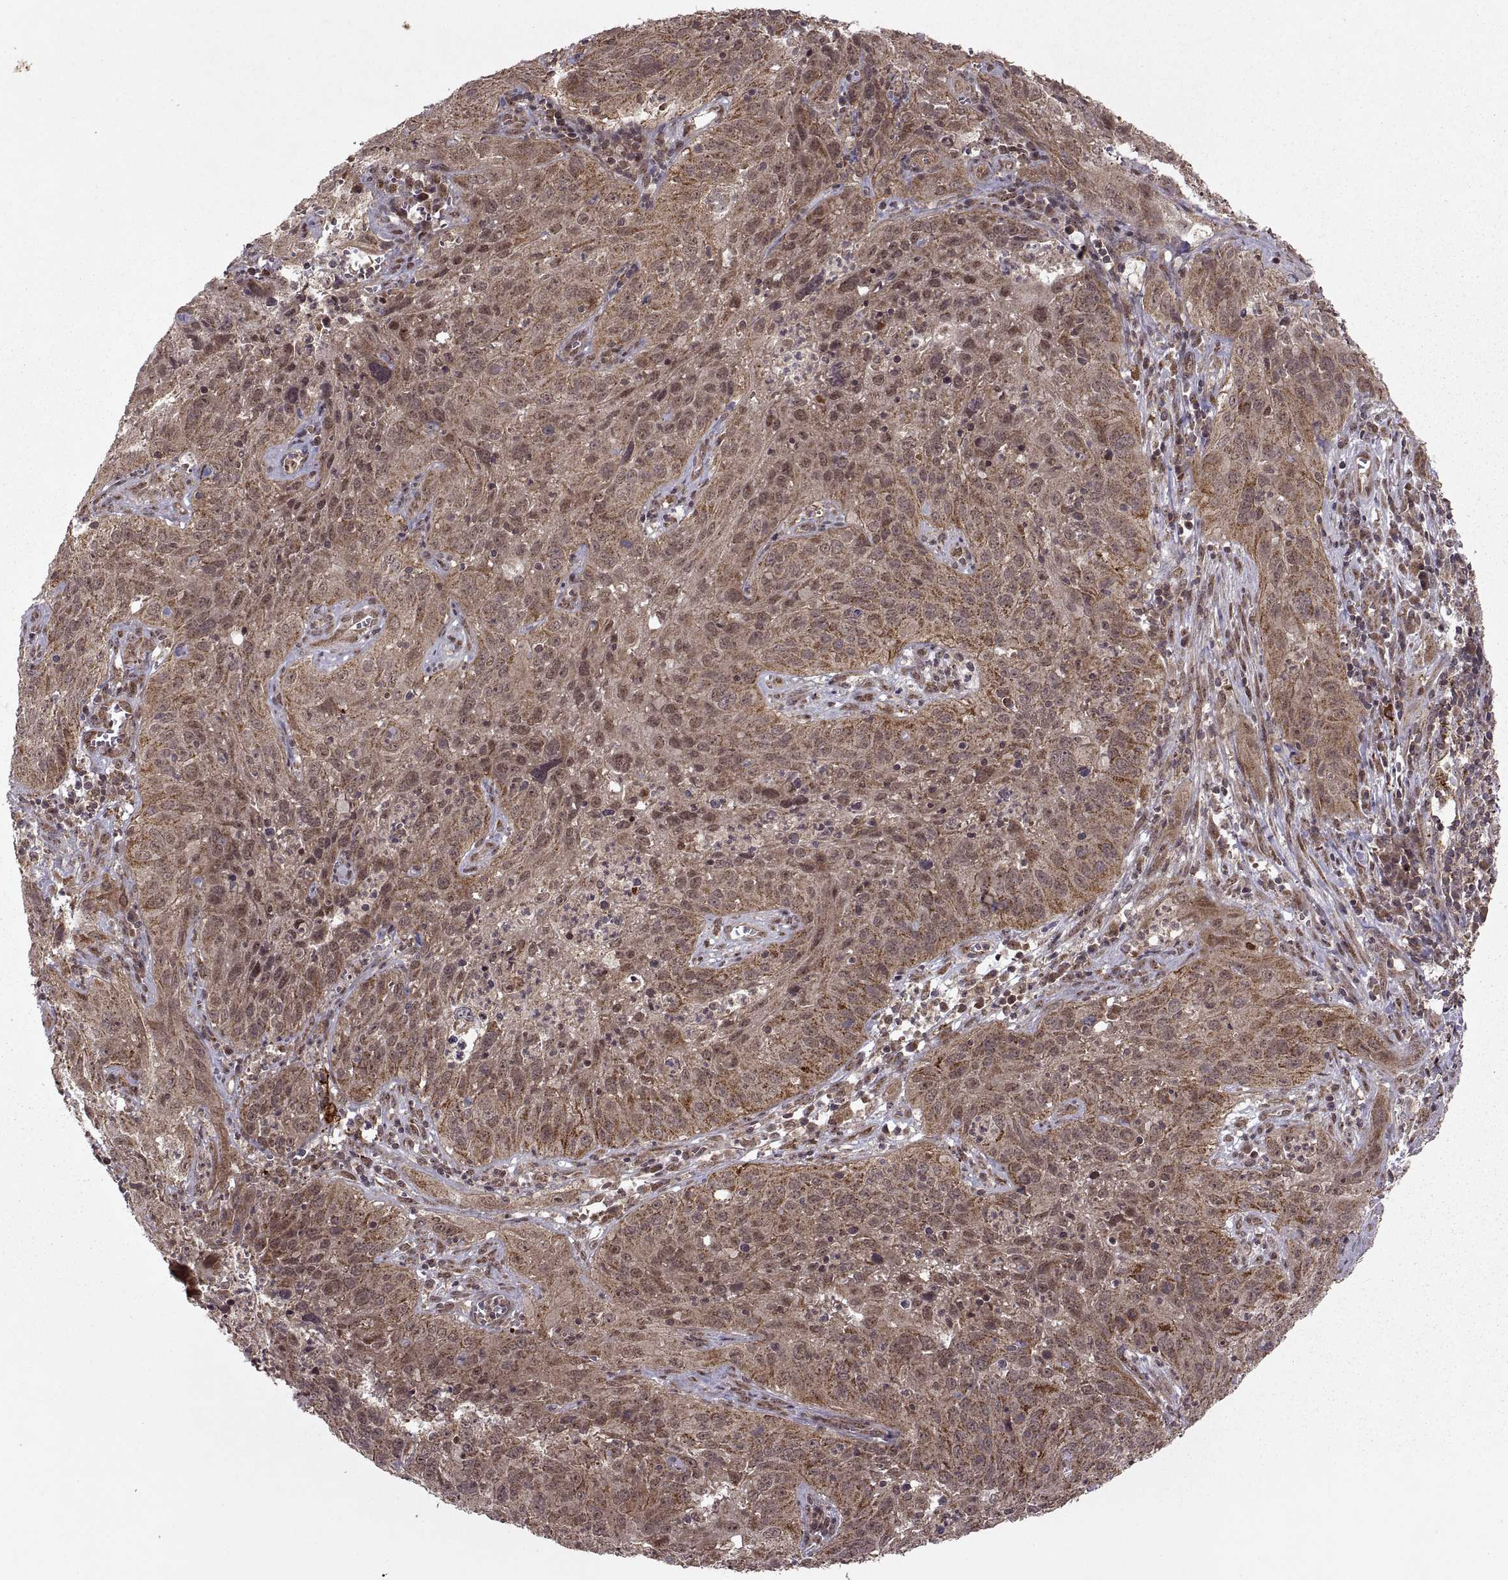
{"staining": {"intensity": "weak", "quantity": ">75%", "location": "cytoplasmic/membranous,nuclear"}, "tissue": "cervical cancer", "cell_type": "Tumor cells", "image_type": "cancer", "snomed": [{"axis": "morphology", "description": "Squamous cell carcinoma, NOS"}, {"axis": "topography", "description": "Cervix"}], "caption": "A photomicrograph of human squamous cell carcinoma (cervical) stained for a protein displays weak cytoplasmic/membranous and nuclear brown staining in tumor cells.", "gene": "PTOV1", "patient": {"sex": "female", "age": 32}}